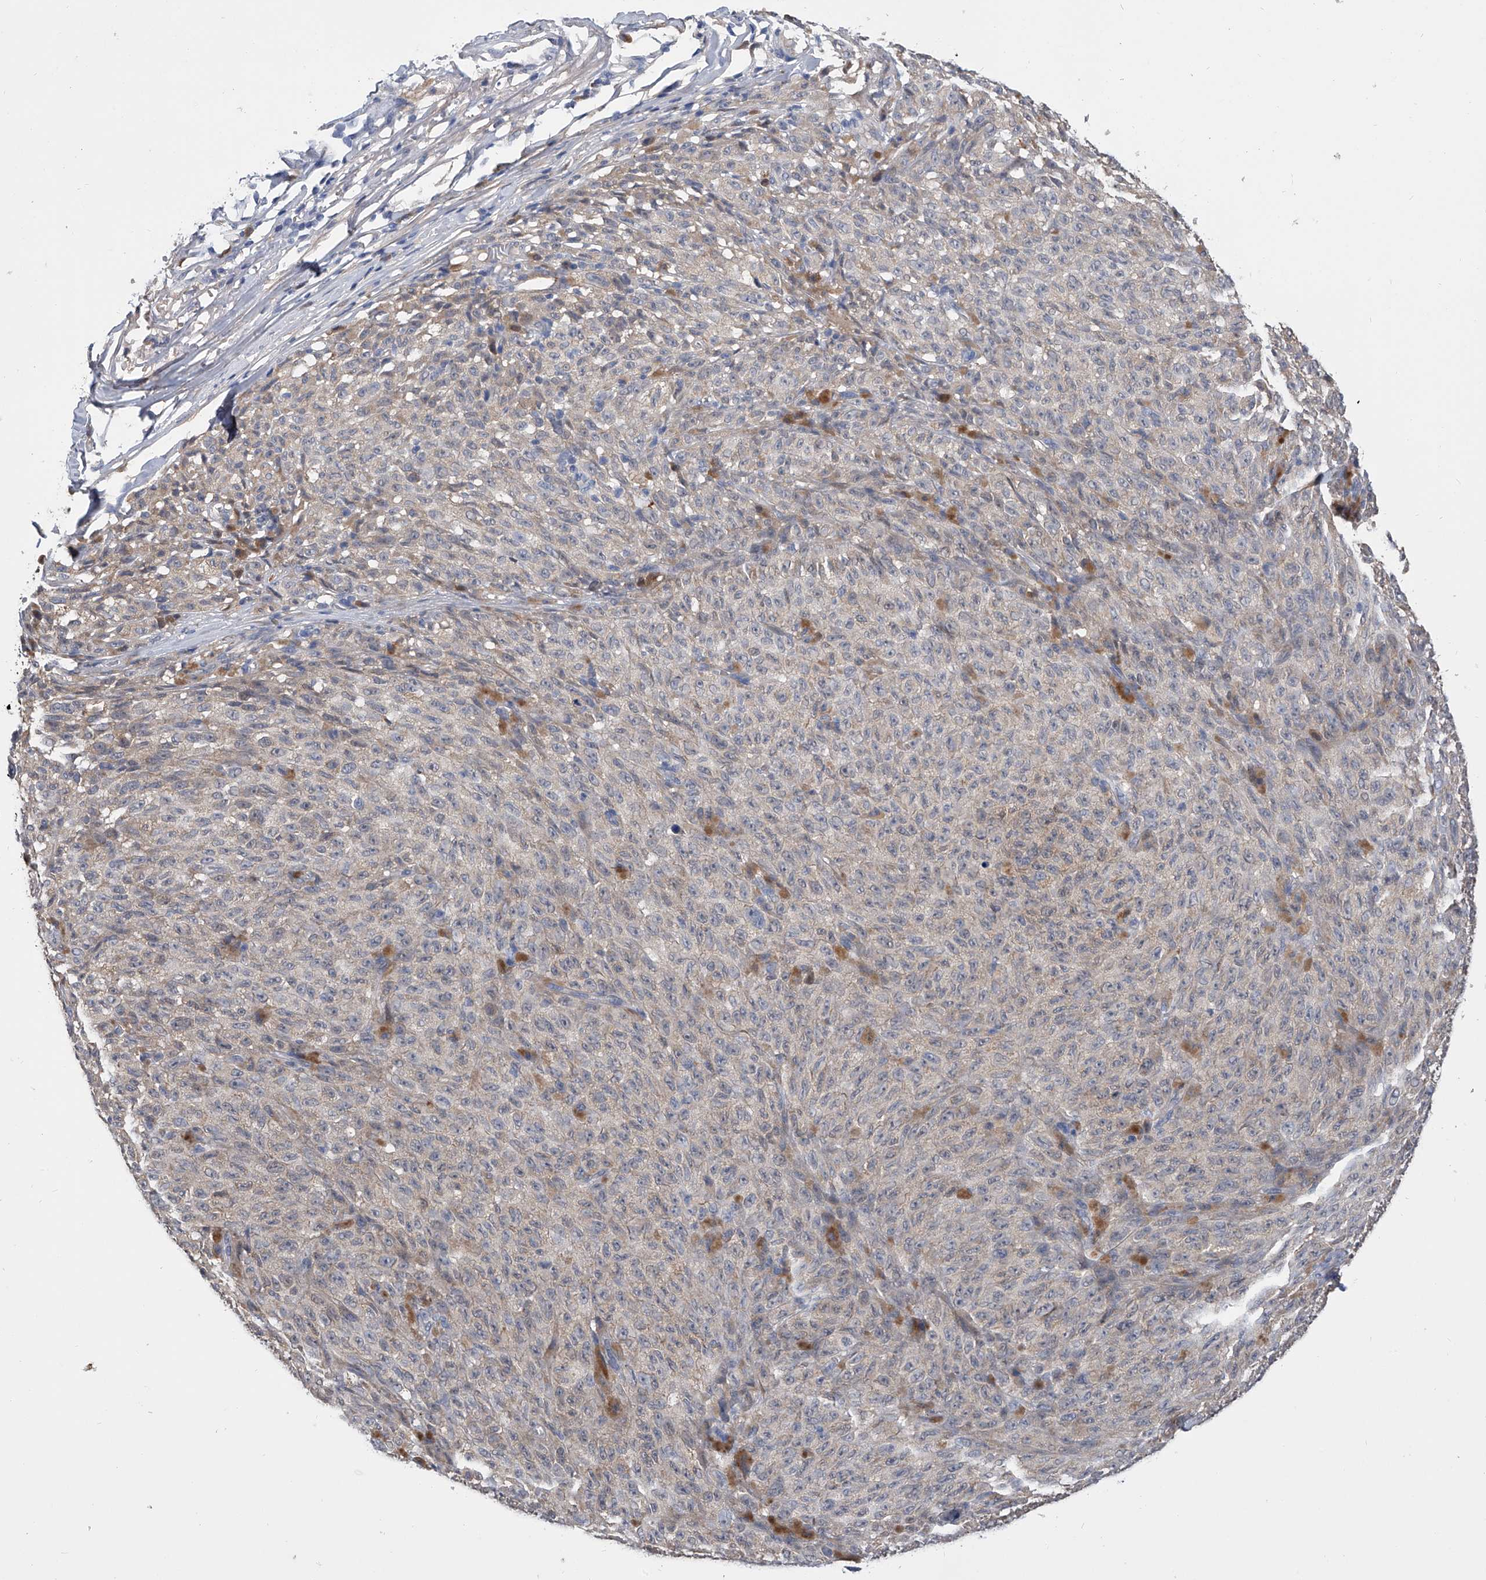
{"staining": {"intensity": "negative", "quantity": "none", "location": "none"}, "tissue": "melanoma", "cell_type": "Tumor cells", "image_type": "cancer", "snomed": [{"axis": "morphology", "description": "Malignant melanoma, NOS"}, {"axis": "topography", "description": "Skin"}], "caption": "Immunohistochemistry of malignant melanoma displays no staining in tumor cells. The staining is performed using DAB brown chromogen with nuclei counter-stained in using hematoxylin.", "gene": "PGM3", "patient": {"sex": "female", "age": 82}}